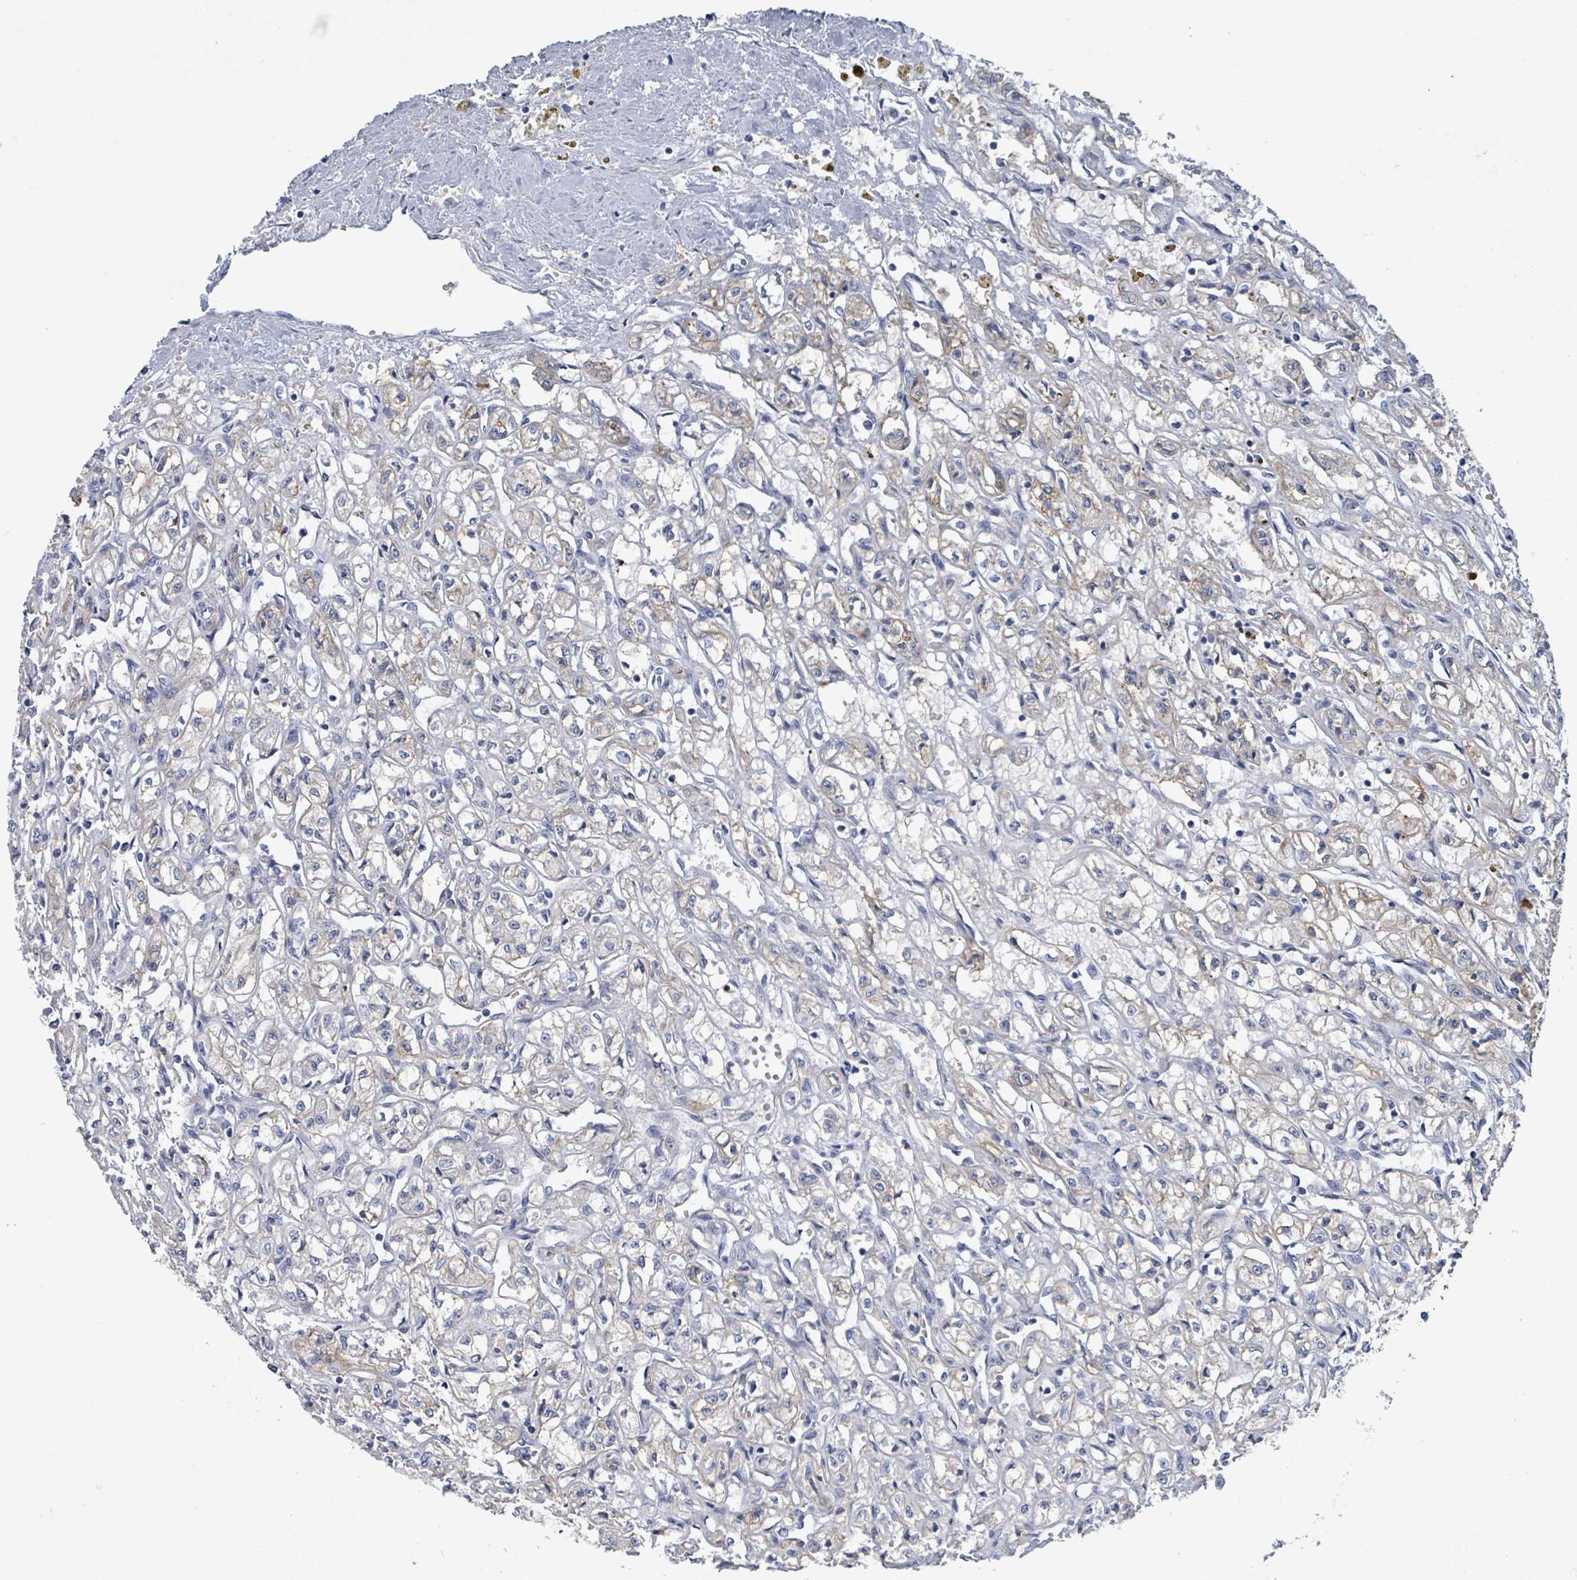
{"staining": {"intensity": "weak", "quantity": "25%-75%", "location": "cytoplasmic/membranous"}, "tissue": "renal cancer", "cell_type": "Tumor cells", "image_type": "cancer", "snomed": [{"axis": "morphology", "description": "Adenocarcinoma, NOS"}, {"axis": "topography", "description": "Kidney"}], "caption": "Renal cancer (adenocarcinoma) stained with immunohistochemistry shows weak cytoplasmic/membranous staining in about 25%-75% of tumor cells. Using DAB (3,3'-diaminobenzidine) (brown) and hematoxylin (blue) stains, captured at high magnification using brightfield microscopy.", "gene": "BSG", "patient": {"sex": "male", "age": 56}}